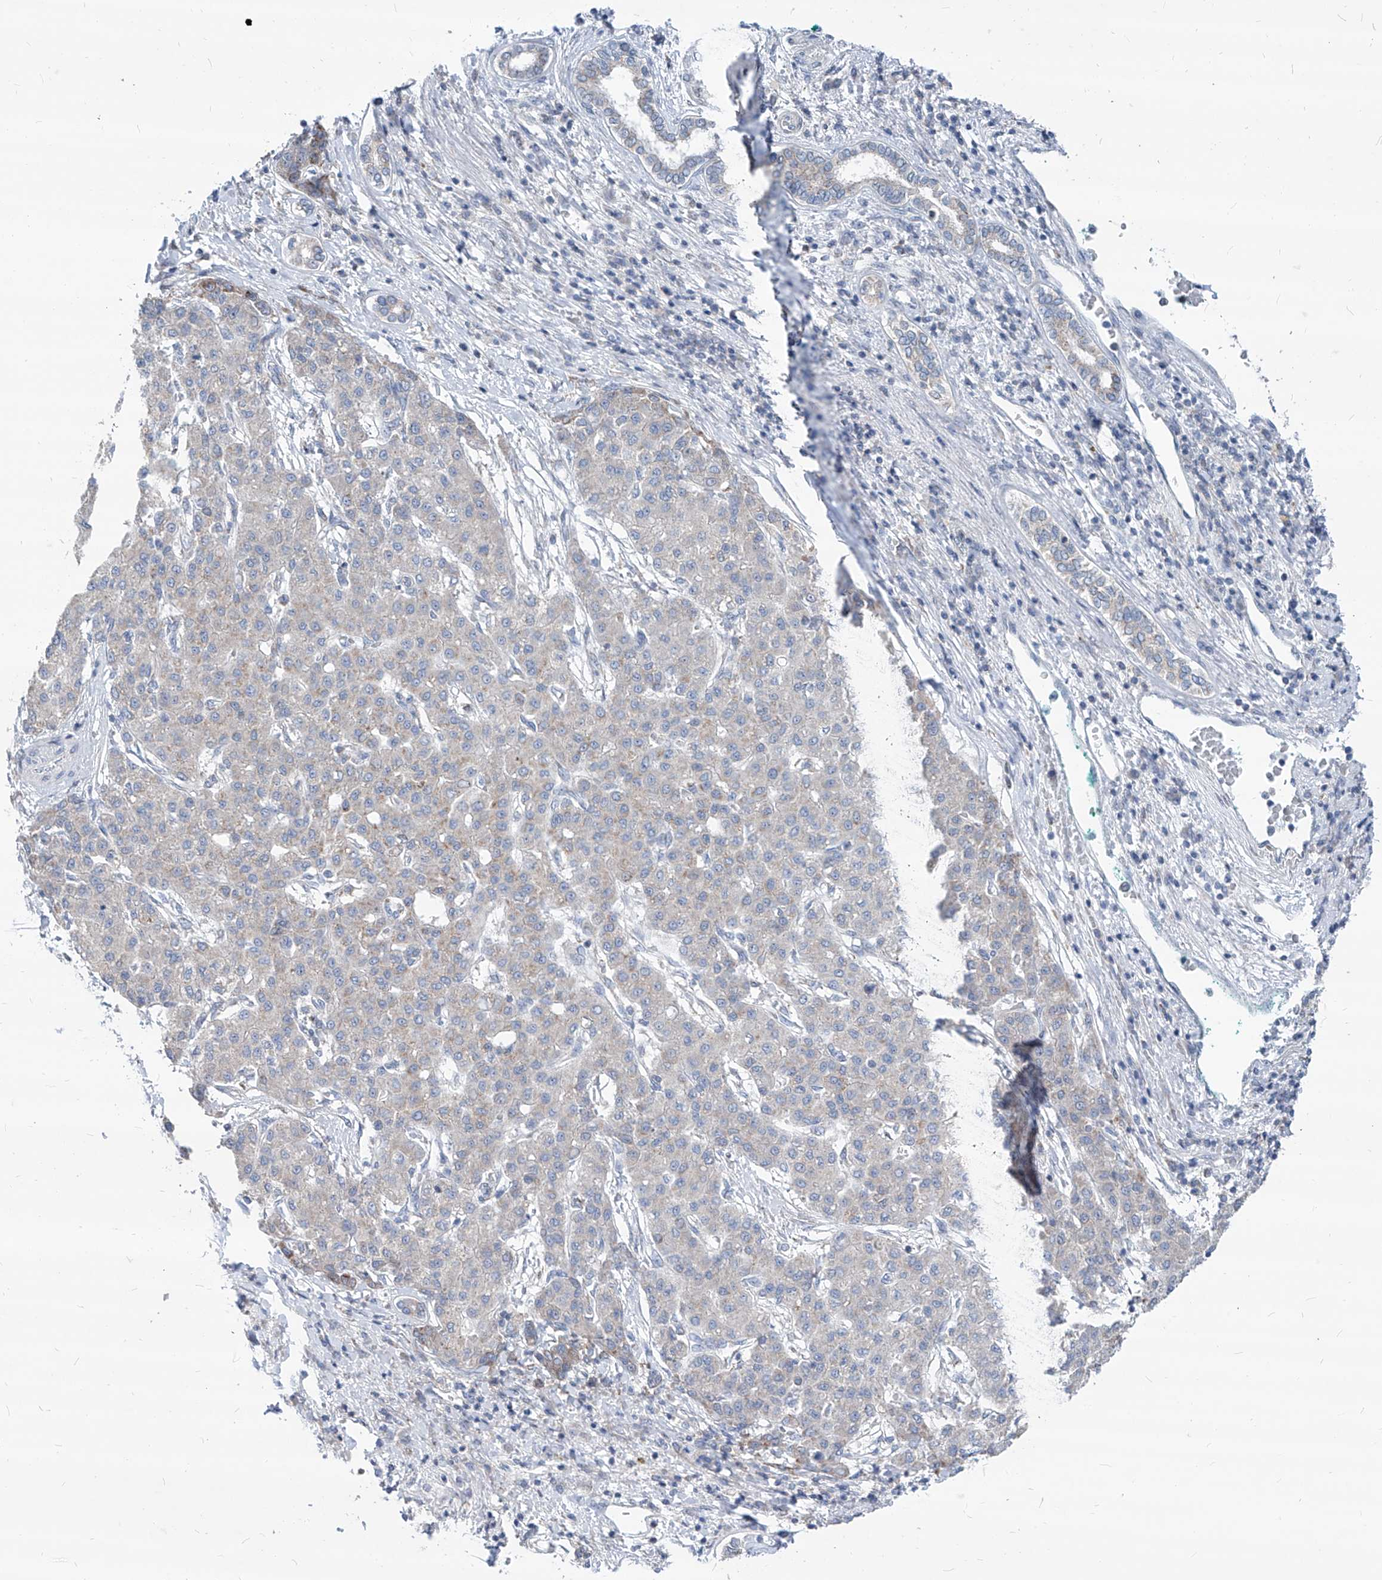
{"staining": {"intensity": "negative", "quantity": "none", "location": "none"}, "tissue": "liver cancer", "cell_type": "Tumor cells", "image_type": "cancer", "snomed": [{"axis": "morphology", "description": "Carcinoma, Hepatocellular, NOS"}, {"axis": "topography", "description": "Liver"}], "caption": "Immunohistochemical staining of human liver hepatocellular carcinoma demonstrates no significant expression in tumor cells. (DAB (3,3'-diaminobenzidine) immunohistochemistry (IHC) with hematoxylin counter stain).", "gene": "AGPS", "patient": {"sex": "male", "age": 65}}